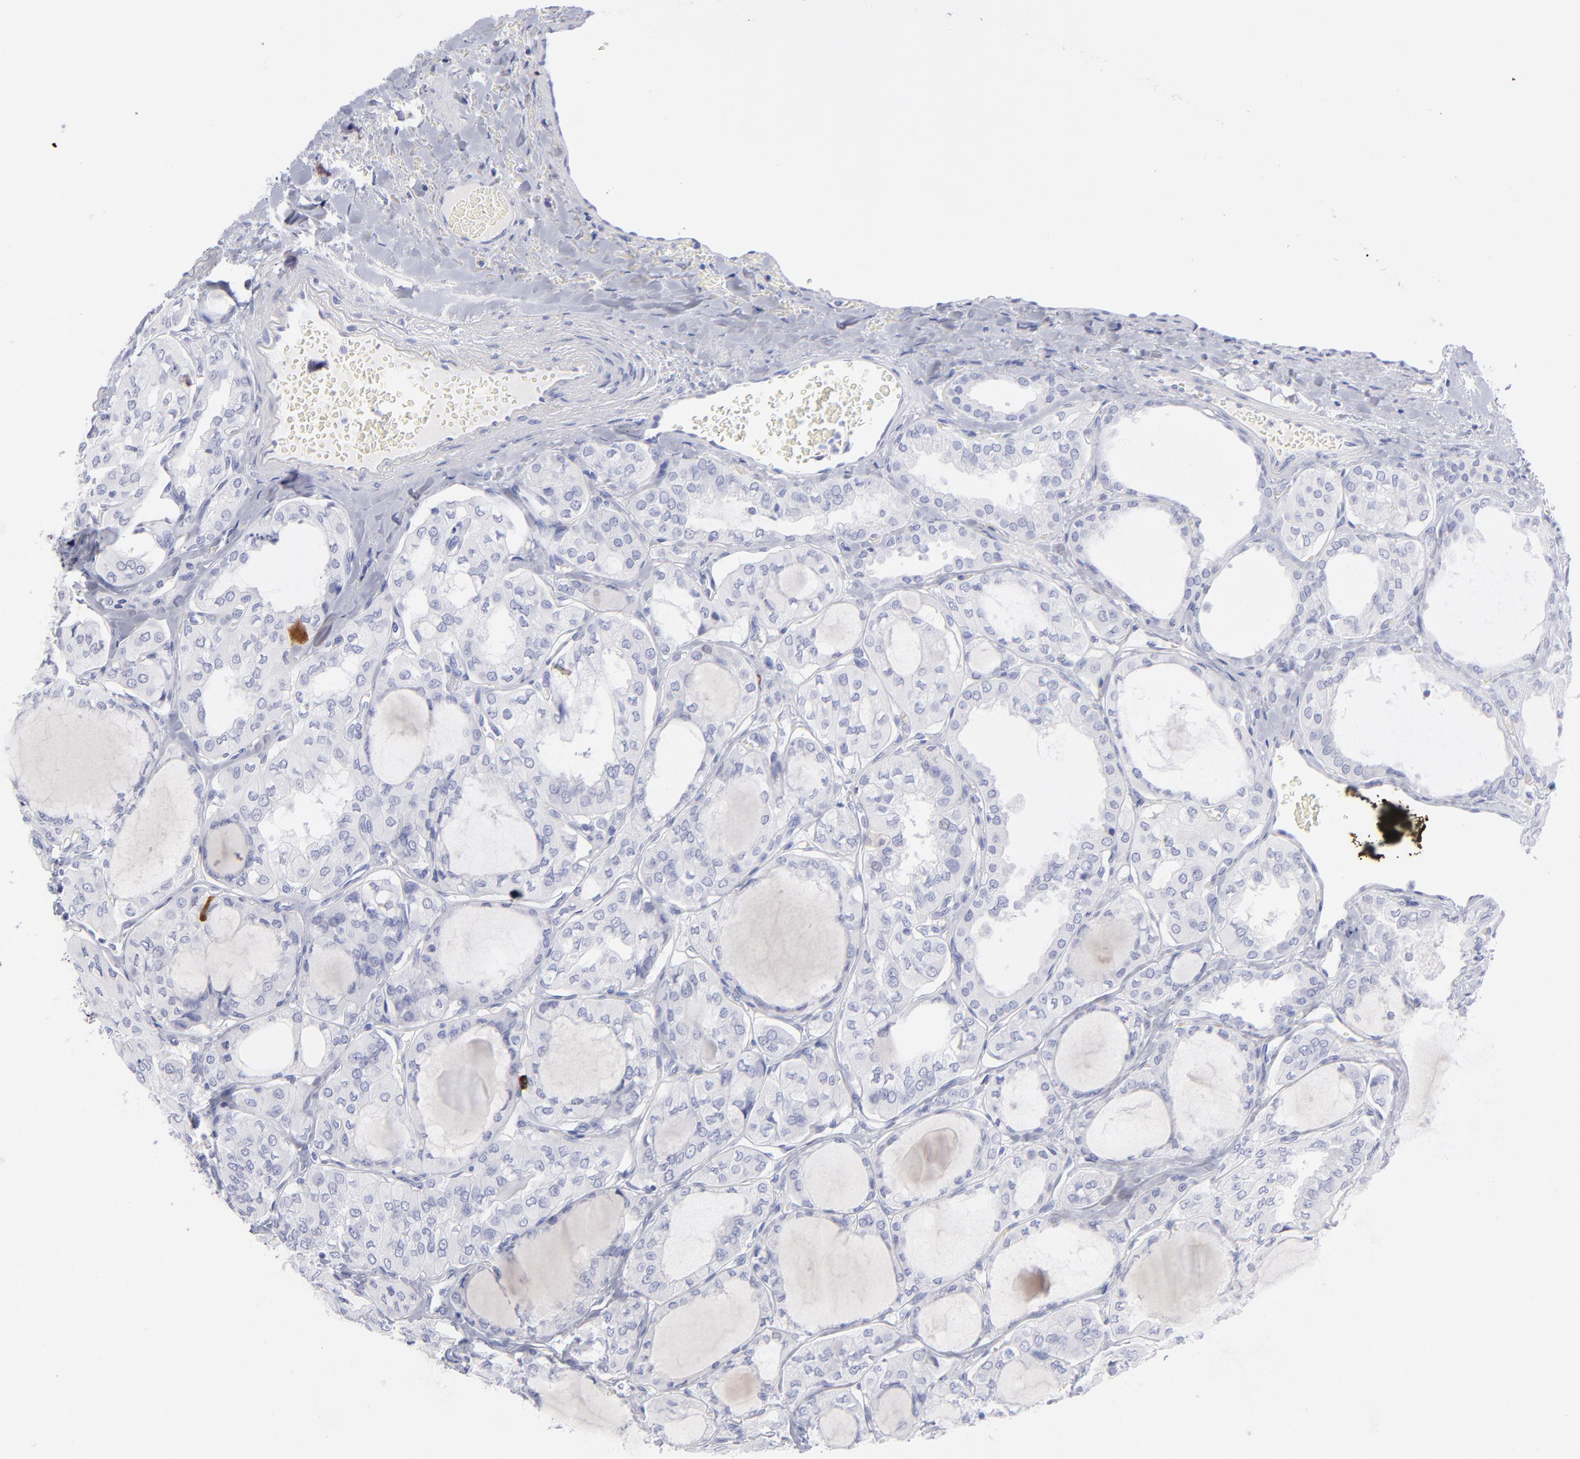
{"staining": {"intensity": "negative", "quantity": "none", "location": "none"}, "tissue": "thyroid cancer", "cell_type": "Tumor cells", "image_type": "cancer", "snomed": [{"axis": "morphology", "description": "Papillary adenocarcinoma, NOS"}, {"axis": "topography", "description": "Thyroid gland"}], "caption": "Human papillary adenocarcinoma (thyroid) stained for a protein using immunohistochemistry (IHC) shows no expression in tumor cells.", "gene": "CCNB1", "patient": {"sex": "male", "age": 20}}